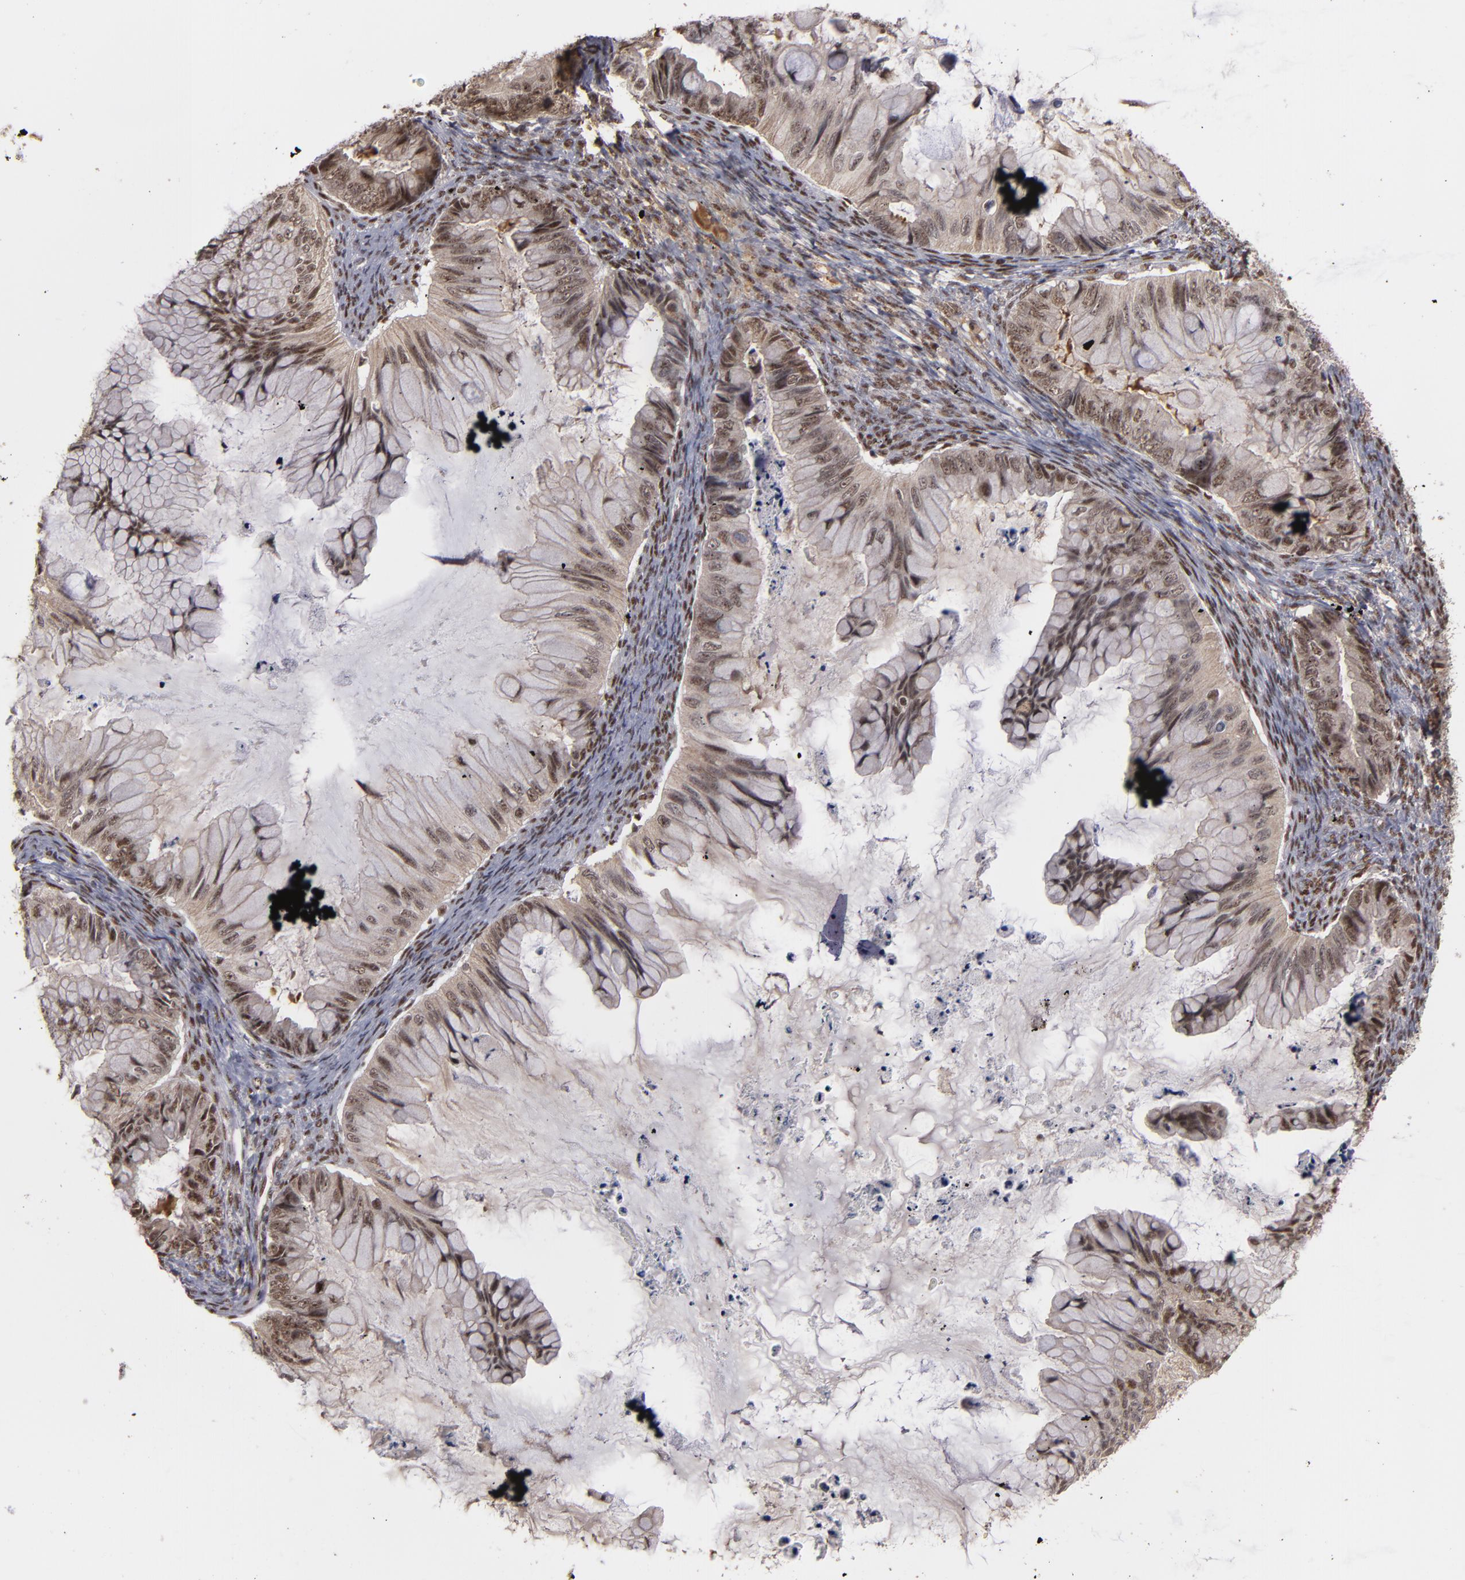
{"staining": {"intensity": "weak", "quantity": "25%-75%", "location": "nuclear"}, "tissue": "ovarian cancer", "cell_type": "Tumor cells", "image_type": "cancer", "snomed": [{"axis": "morphology", "description": "Cystadenocarcinoma, mucinous, NOS"}, {"axis": "topography", "description": "Ovary"}], "caption": "Protein staining of ovarian mucinous cystadenocarcinoma tissue exhibits weak nuclear staining in about 25%-75% of tumor cells. (DAB (3,3'-diaminobenzidine) IHC, brown staining for protein, blue staining for nuclei).", "gene": "ZNF234", "patient": {"sex": "female", "age": 36}}